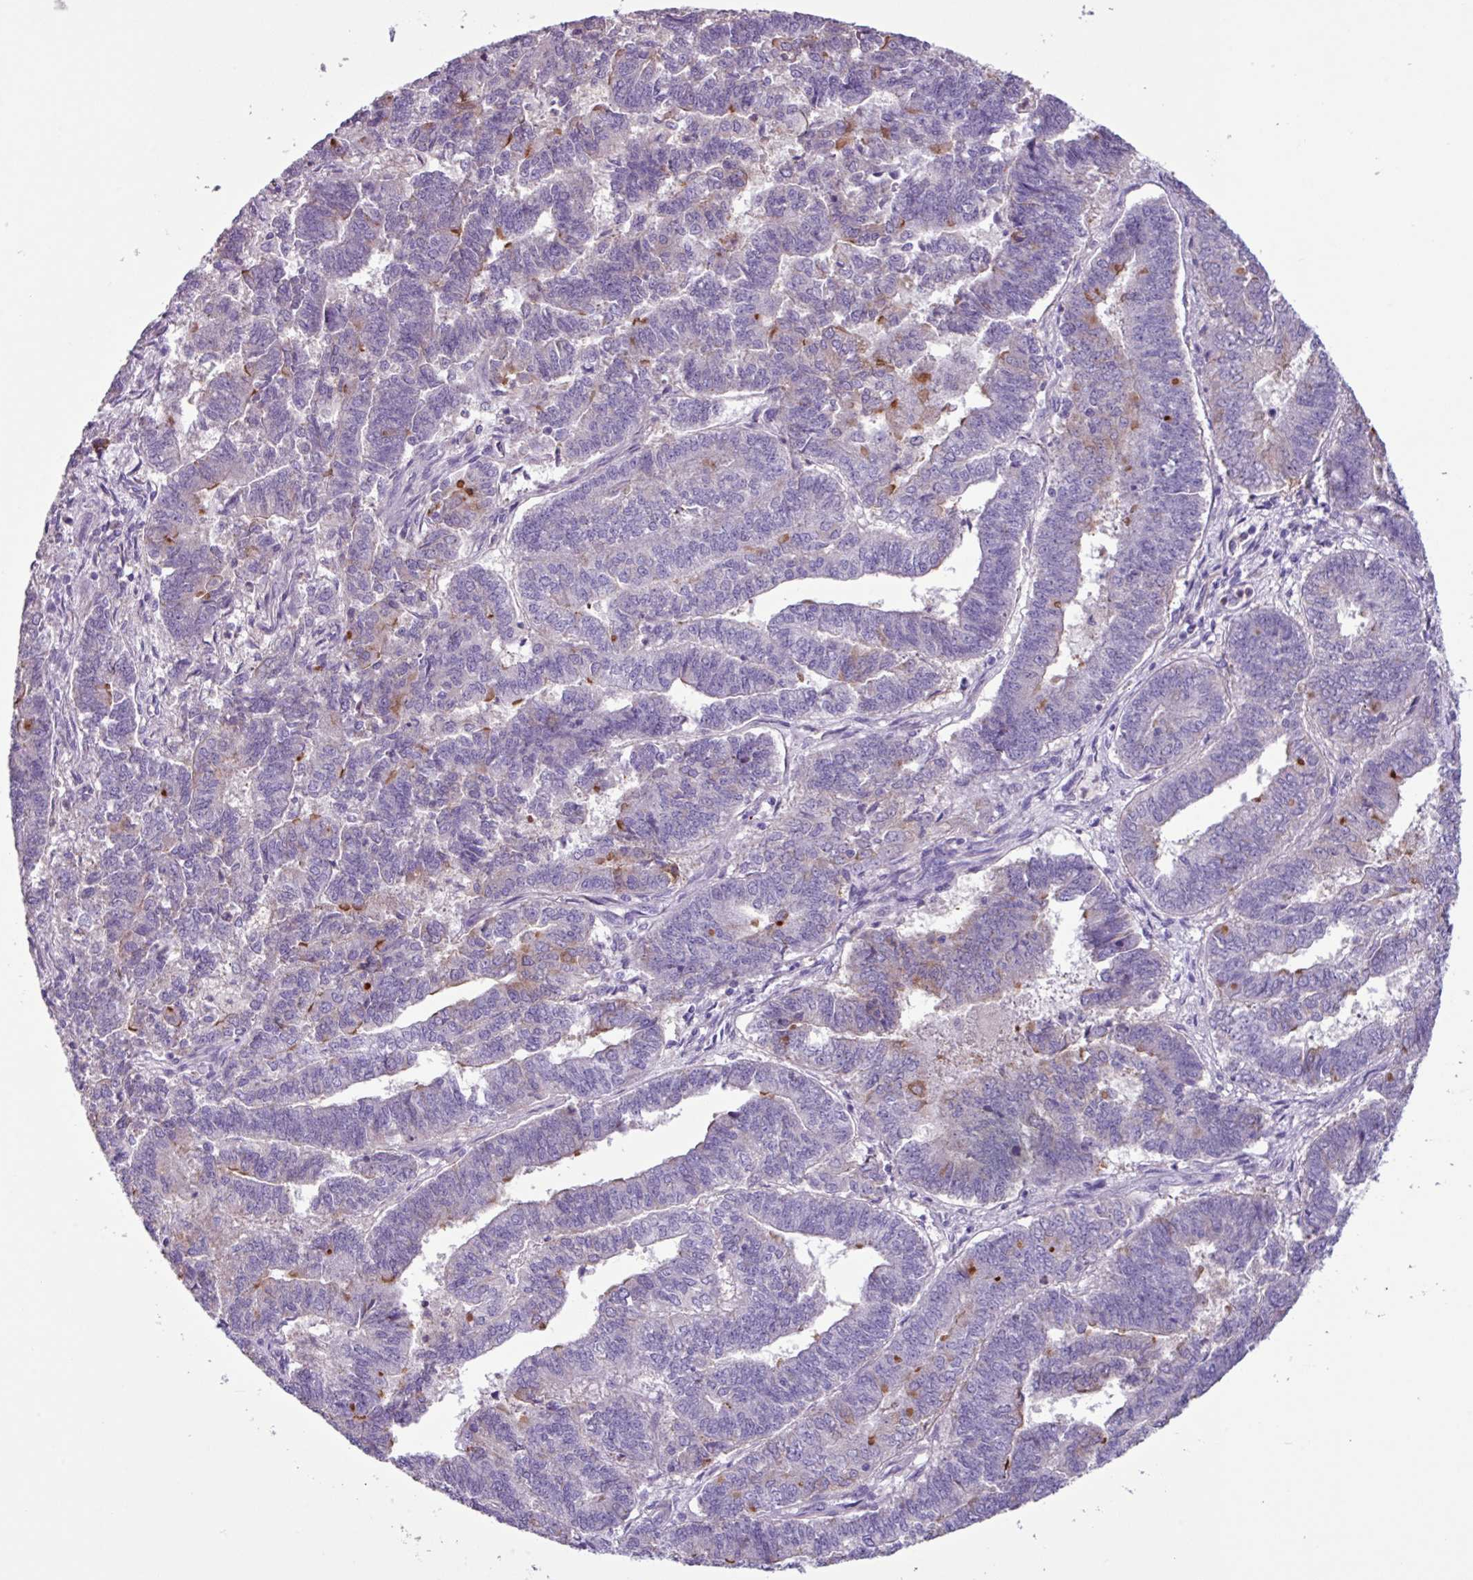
{"staining": {"intensity": "moderate", "quantity": "<25%", "location": "cytoplasmic/membranous"}, "tissue": "endometrial cancer", "cell_type": "Tumor cells", "image_type": "cancer", "snomed": [{"axis": "morphology", "description": "Adenocarcinoma, NOS"}, {"axis": "topography", "description": "Endometrium"}], "caption": "Immunohistochemistry image of adenocarcinoma (endometrial) stained for a protein (brown), which exhibits low levels of moderate cytoplasmic/membranous staining in about <25% of tumor cells.", "gene": "CYSTM1", "patient": {"sex": "female", "age": 72}}